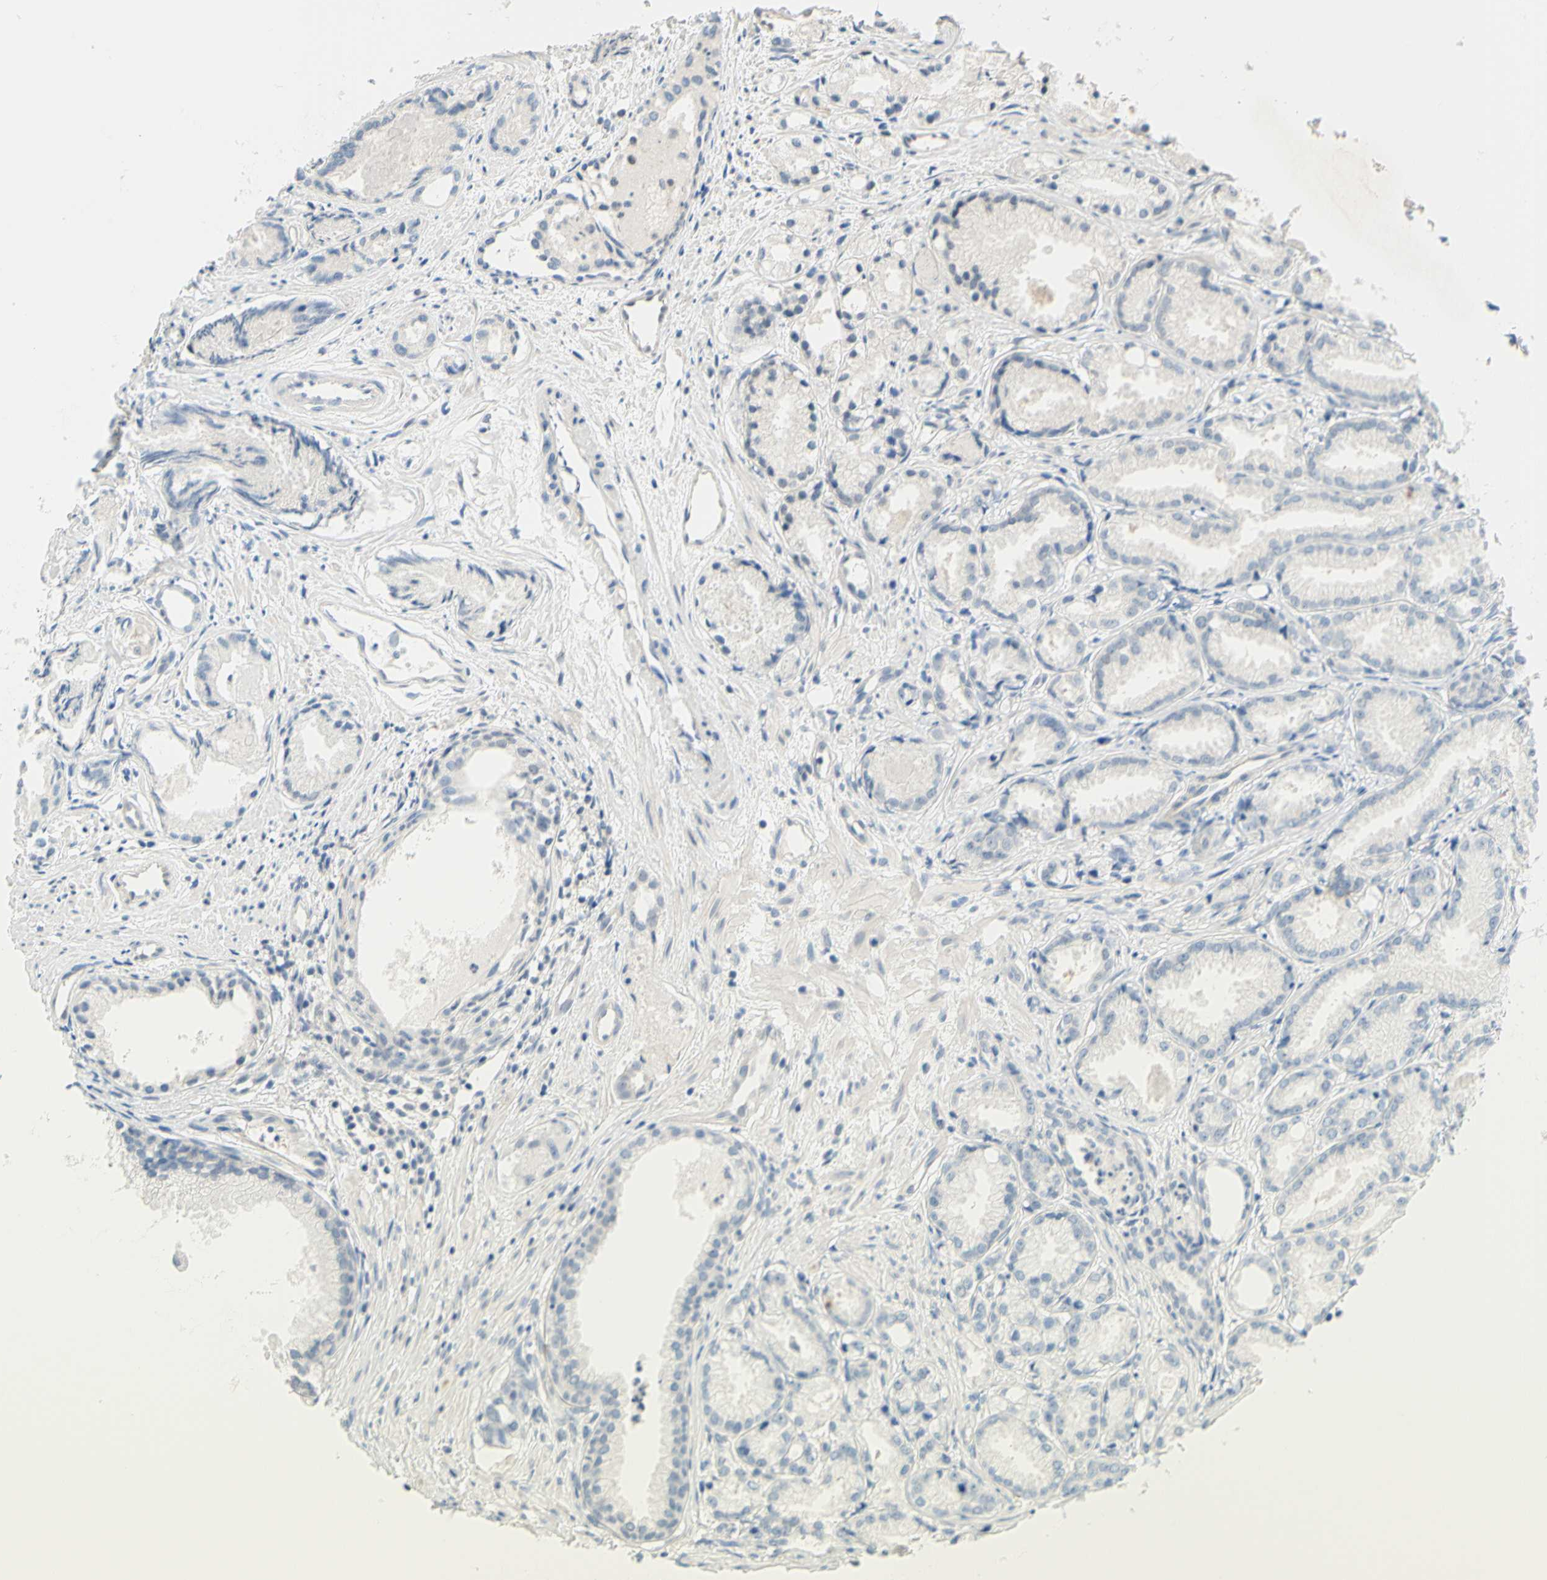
{"staining": {"intensity": "negative", "quantity": "none", "location": "none"}, "tissue": "prostate cancer", "cell_type": "Tumor cells", "image_type": "cancer", "snomed": [{"axis": "morphology", "description": "Adenocarcinoma, Low grade"}, {"axis": "topography", "description": "Prostate"}], "caption": "Image shows no significant protein staining in tumor cells of prostate low-grade adenocarcinoma.", "gene": "MAG", "patient": {"sex": "male", "age": 72}}